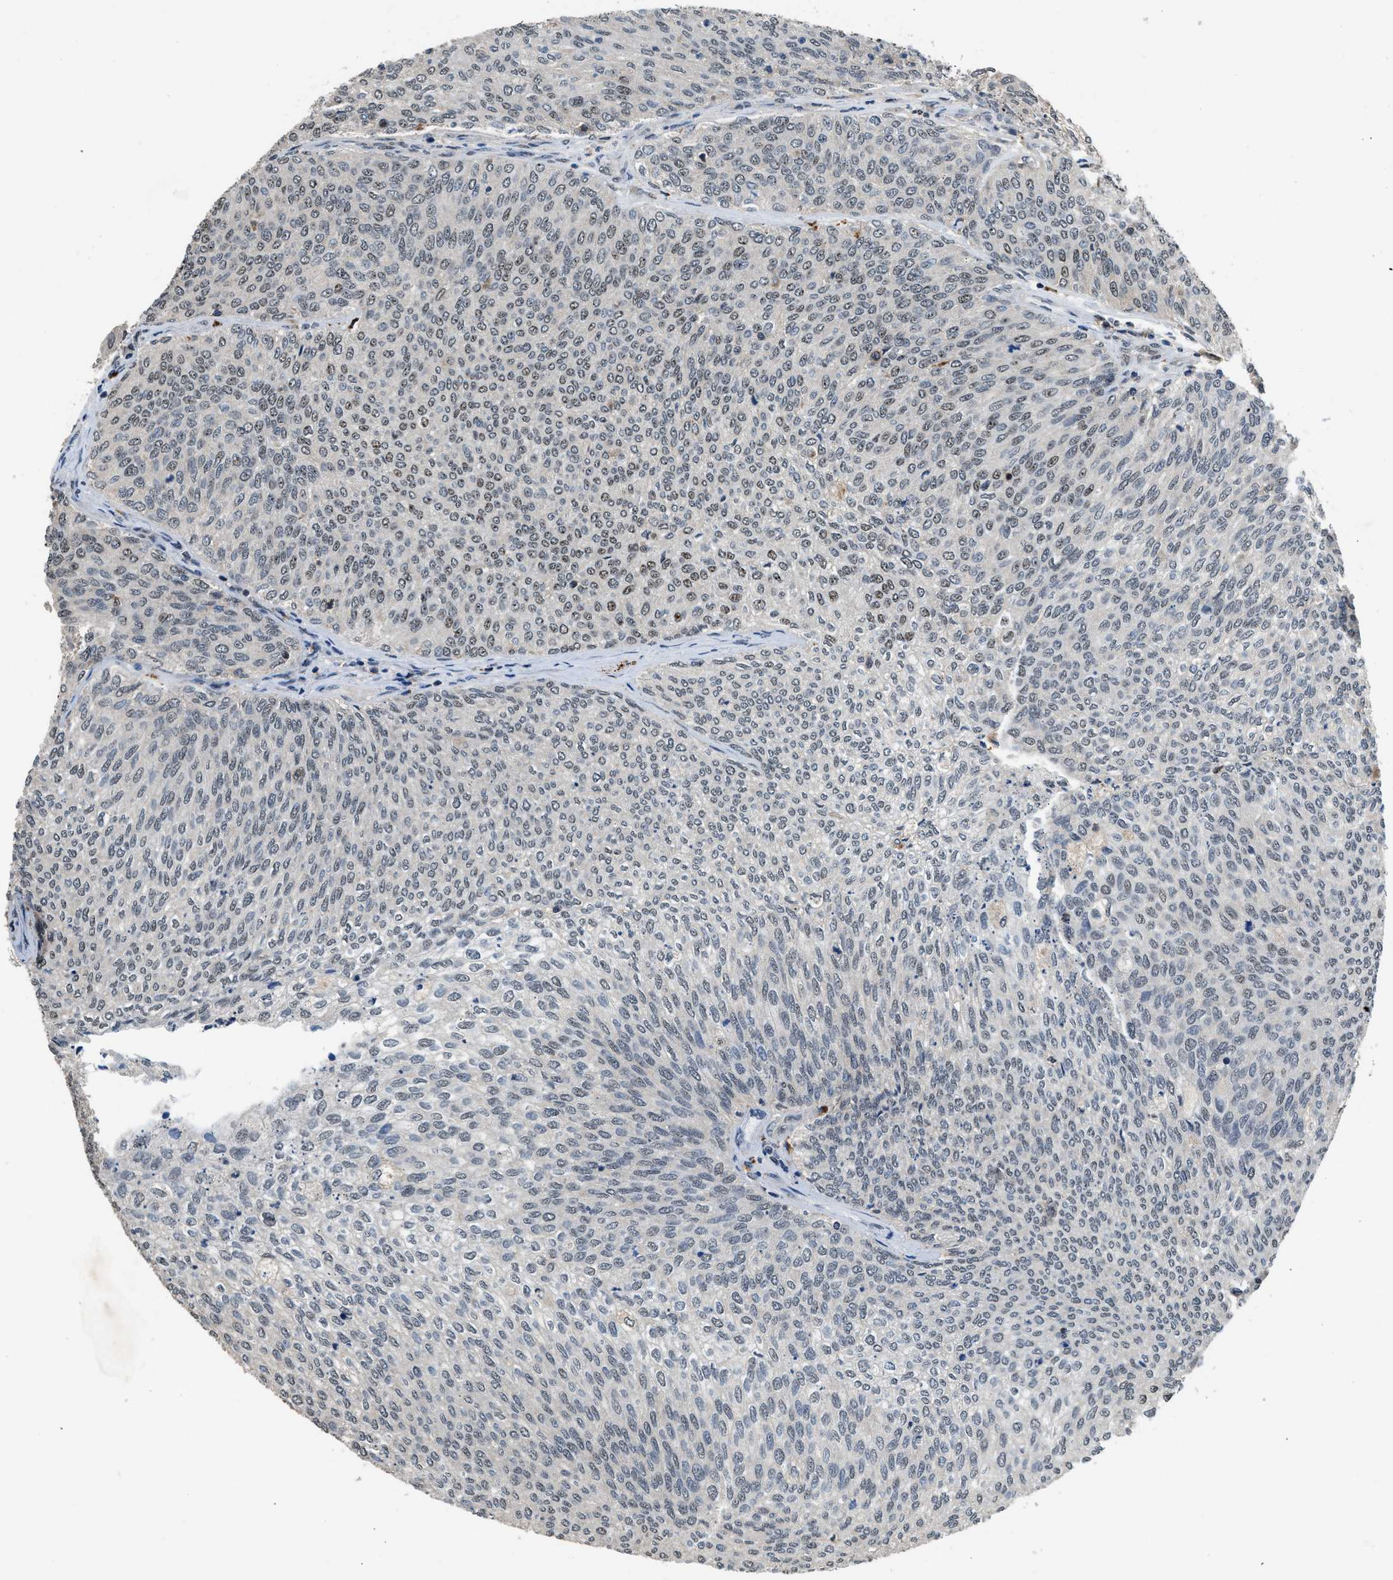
{"staining": {"intensity": "weak", "quantity": "<25%", "location": "nuclear"}, "tissue": "urothelial cancer", "cell_type": "Tumor cells", "image_type": "cancer", "snomed": [{"axis": "morphology", "description": "Urothelial carcinoma, Low grade"}, {"axis": "topography", "description": "Urinary bladder"}], "caption": "DAB (3,3'-diaminobenzidine) immunohistochemical staining of human low-grade urothelial carcinoma reveals no significant positivity in tumor cells.", "gene": "SLC15A4", "patient": {"sex": "female", "age": 79}}